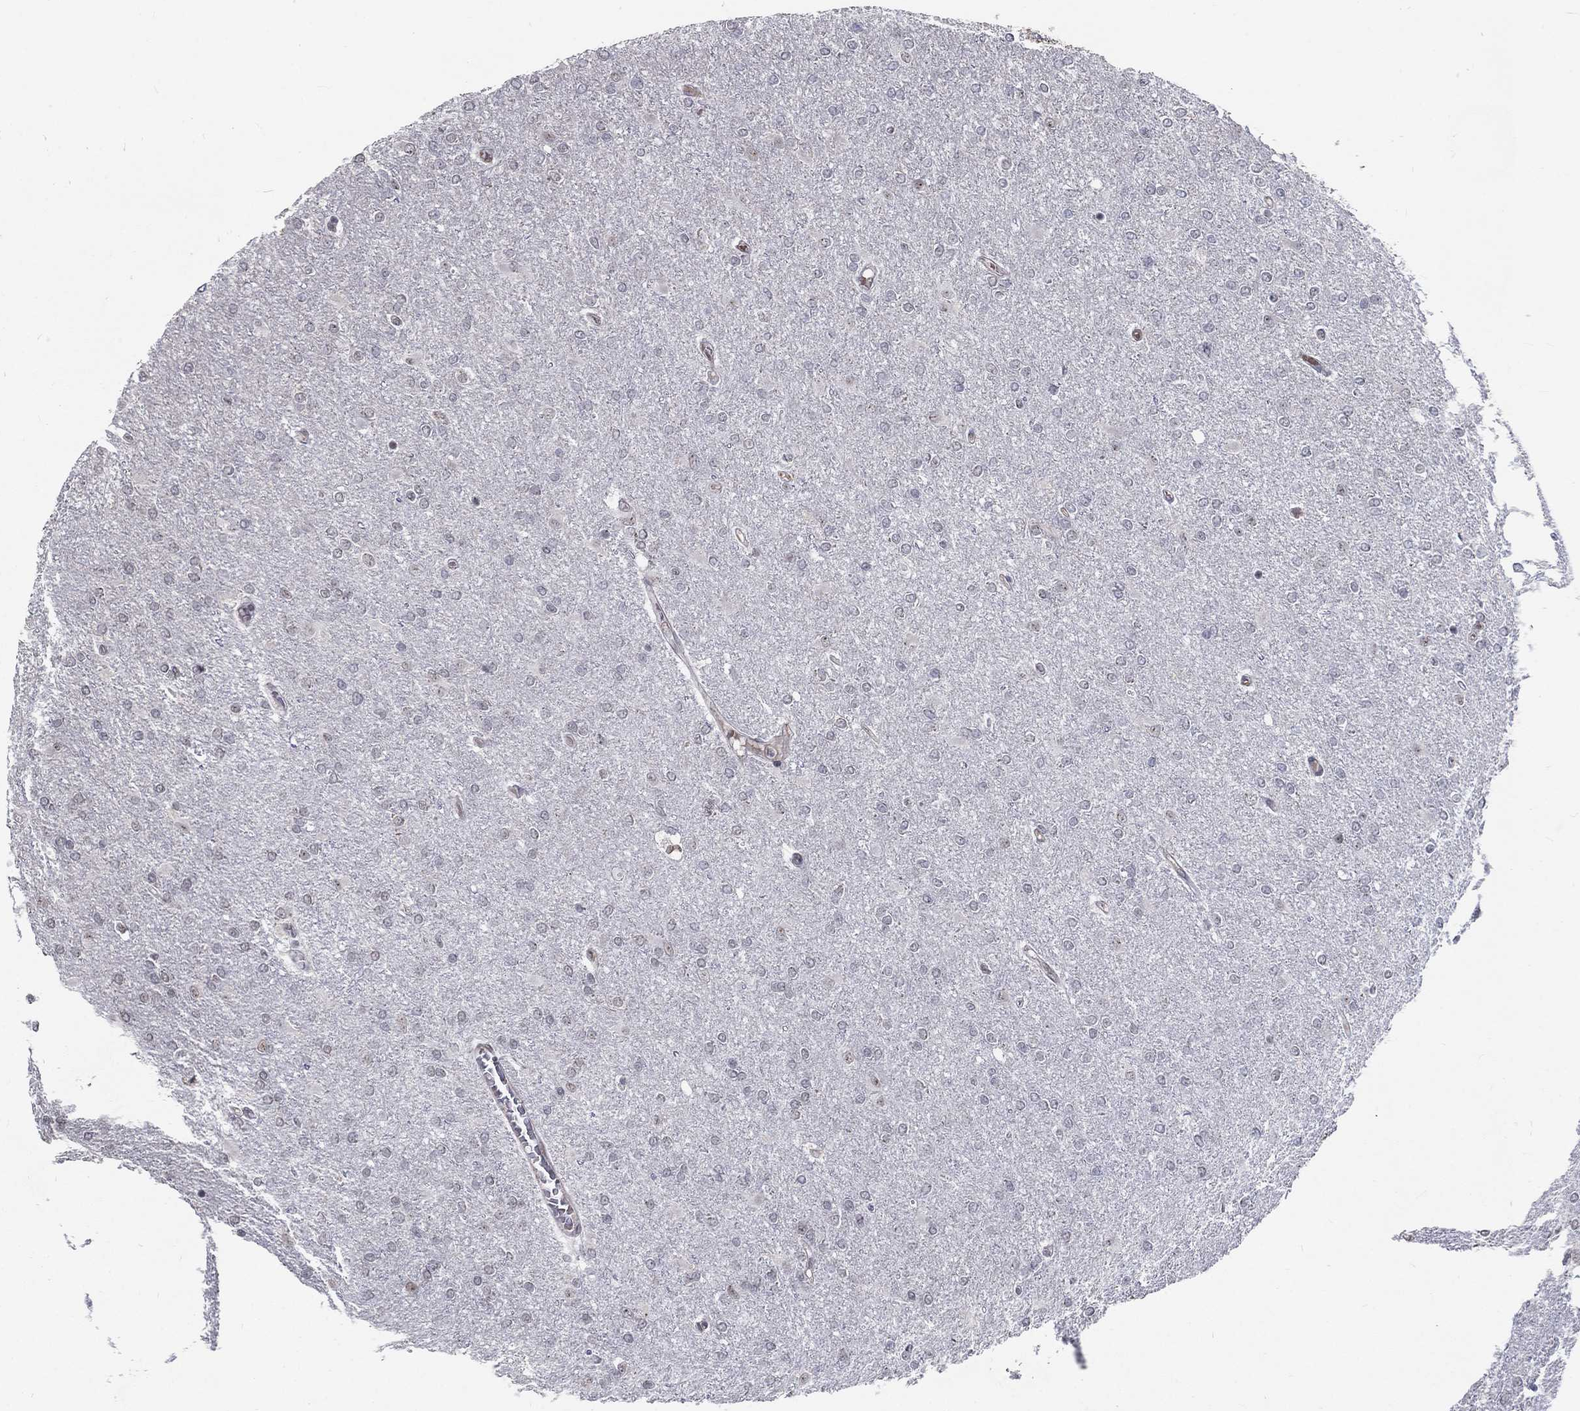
{"staining": {"intensity": "negative", "quantity": "none", "location": "none"}, "tissue": "glioma", "cell_type": "Tumor cells", "image_type": "cancer", "snomed": [{"axis": "morphology", "description": "Glioma, malignant, High grade"}, {"axis": "topography", "description": "Cerebral cortex"}], "caption": "An immunohistochemistry (IHC) micrograph of malignant high-grade glioma is shown. There is no staining in tumor cells of malignant high-grade glioma. The staining was performed using DAB to visualize the protein expression in brown, while the nuclei were stained in blue with hematoxylin (Magnification: 20x).", "gene": "ZBED1", "patient": {"sex": "male", "age": 70}}